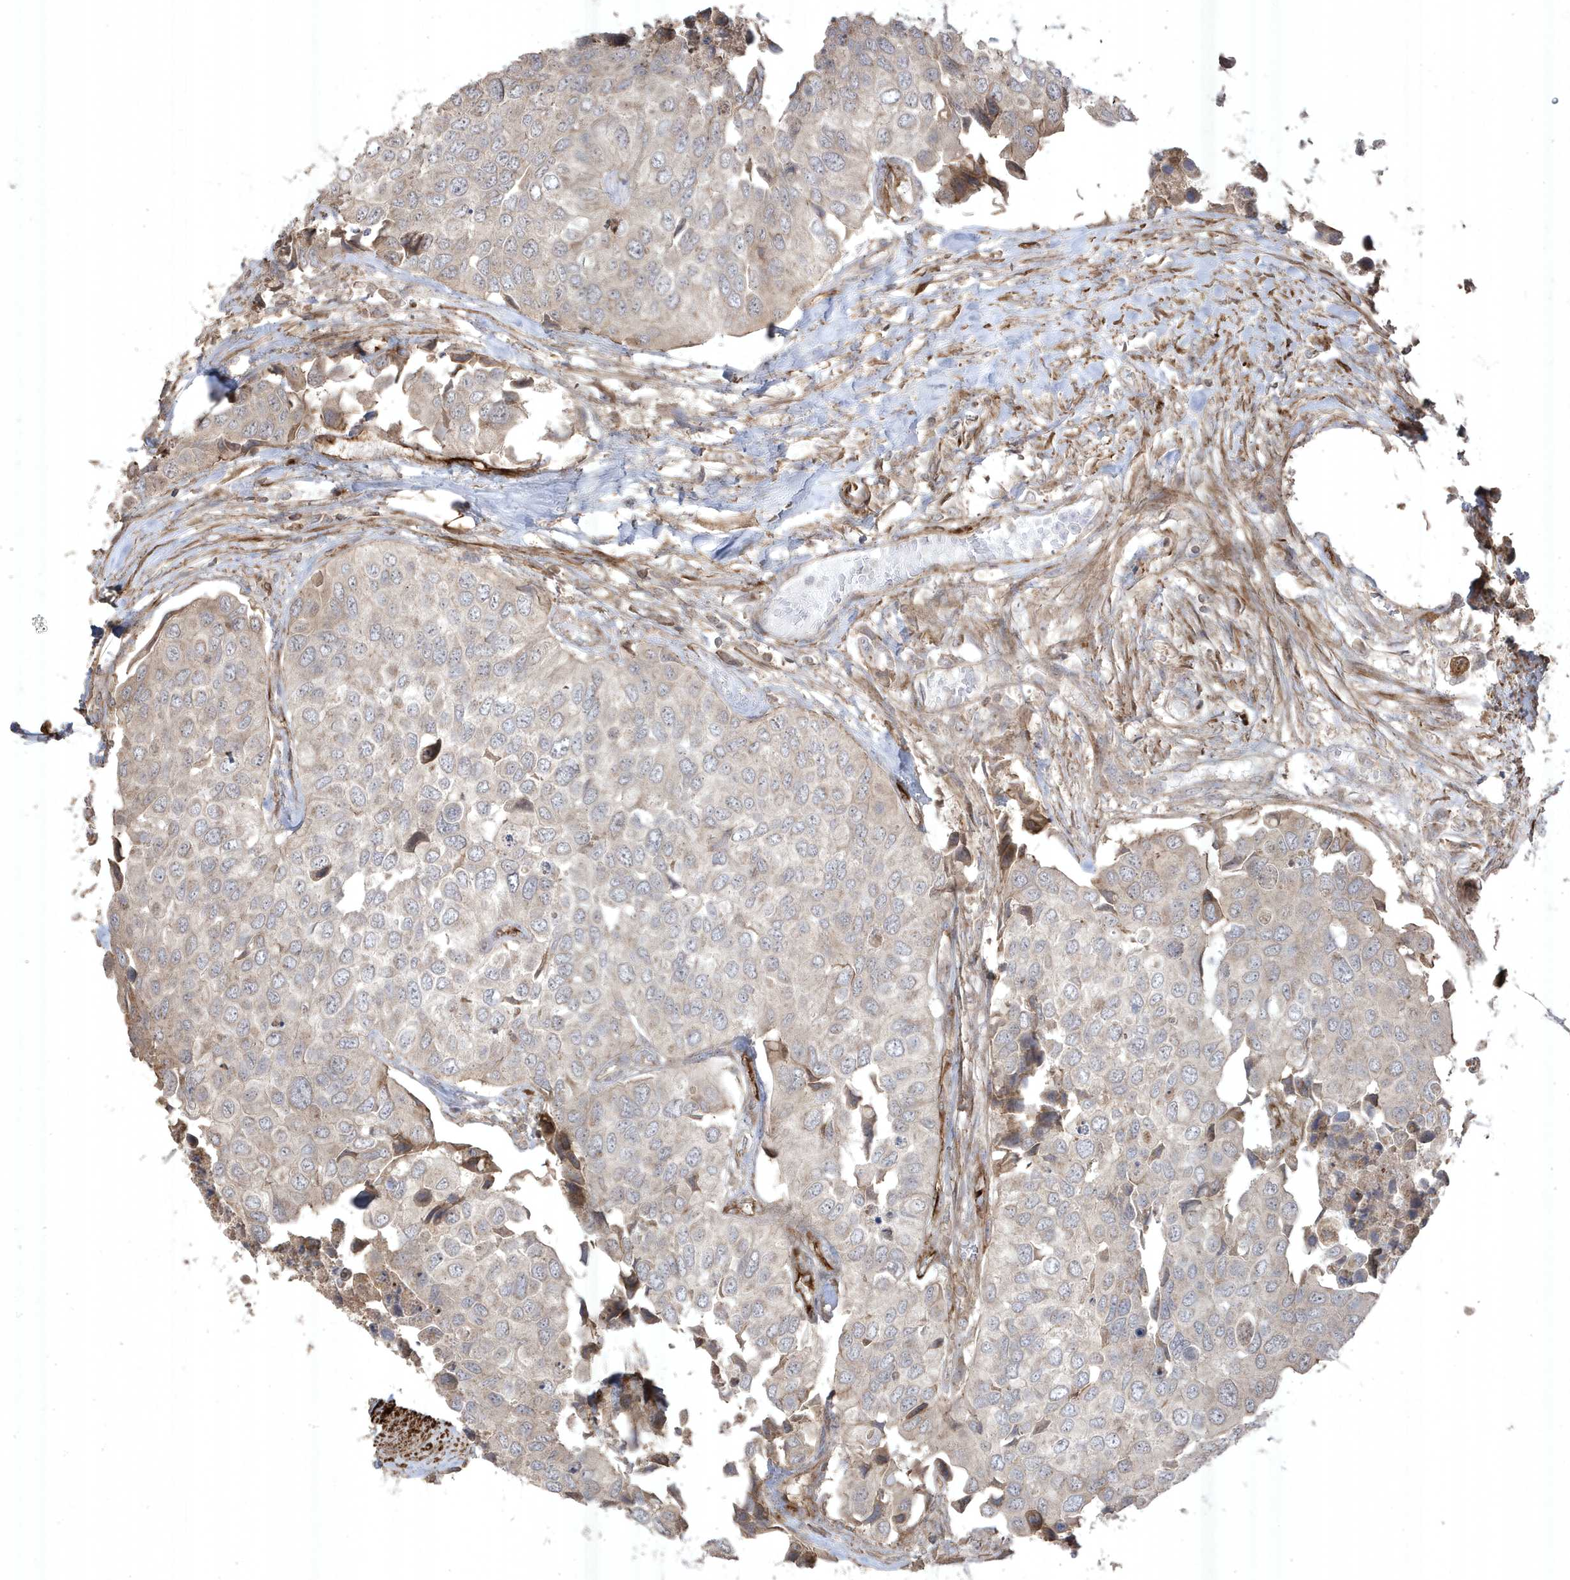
{"staining": {"intensity": "negative", "quantity": "none", "location": "none"}, "tissue": "urothelial cancer", "cell_type": "Tumor cells", "image_type": "cancer", "snomed": [{"axis": "morphology", "description": "Urothelial carcinoma, High grade"}, {"axis": "topography", "description": "Urinary bladder"}], "caption": "An immunohistochemistry (IHC) histopathology image of urothelial cancer is shown. There is no staining in tumor cells of urothelial cancer.", "gene": "CETN3", "patient": {"sex": "male", "age": 74}}